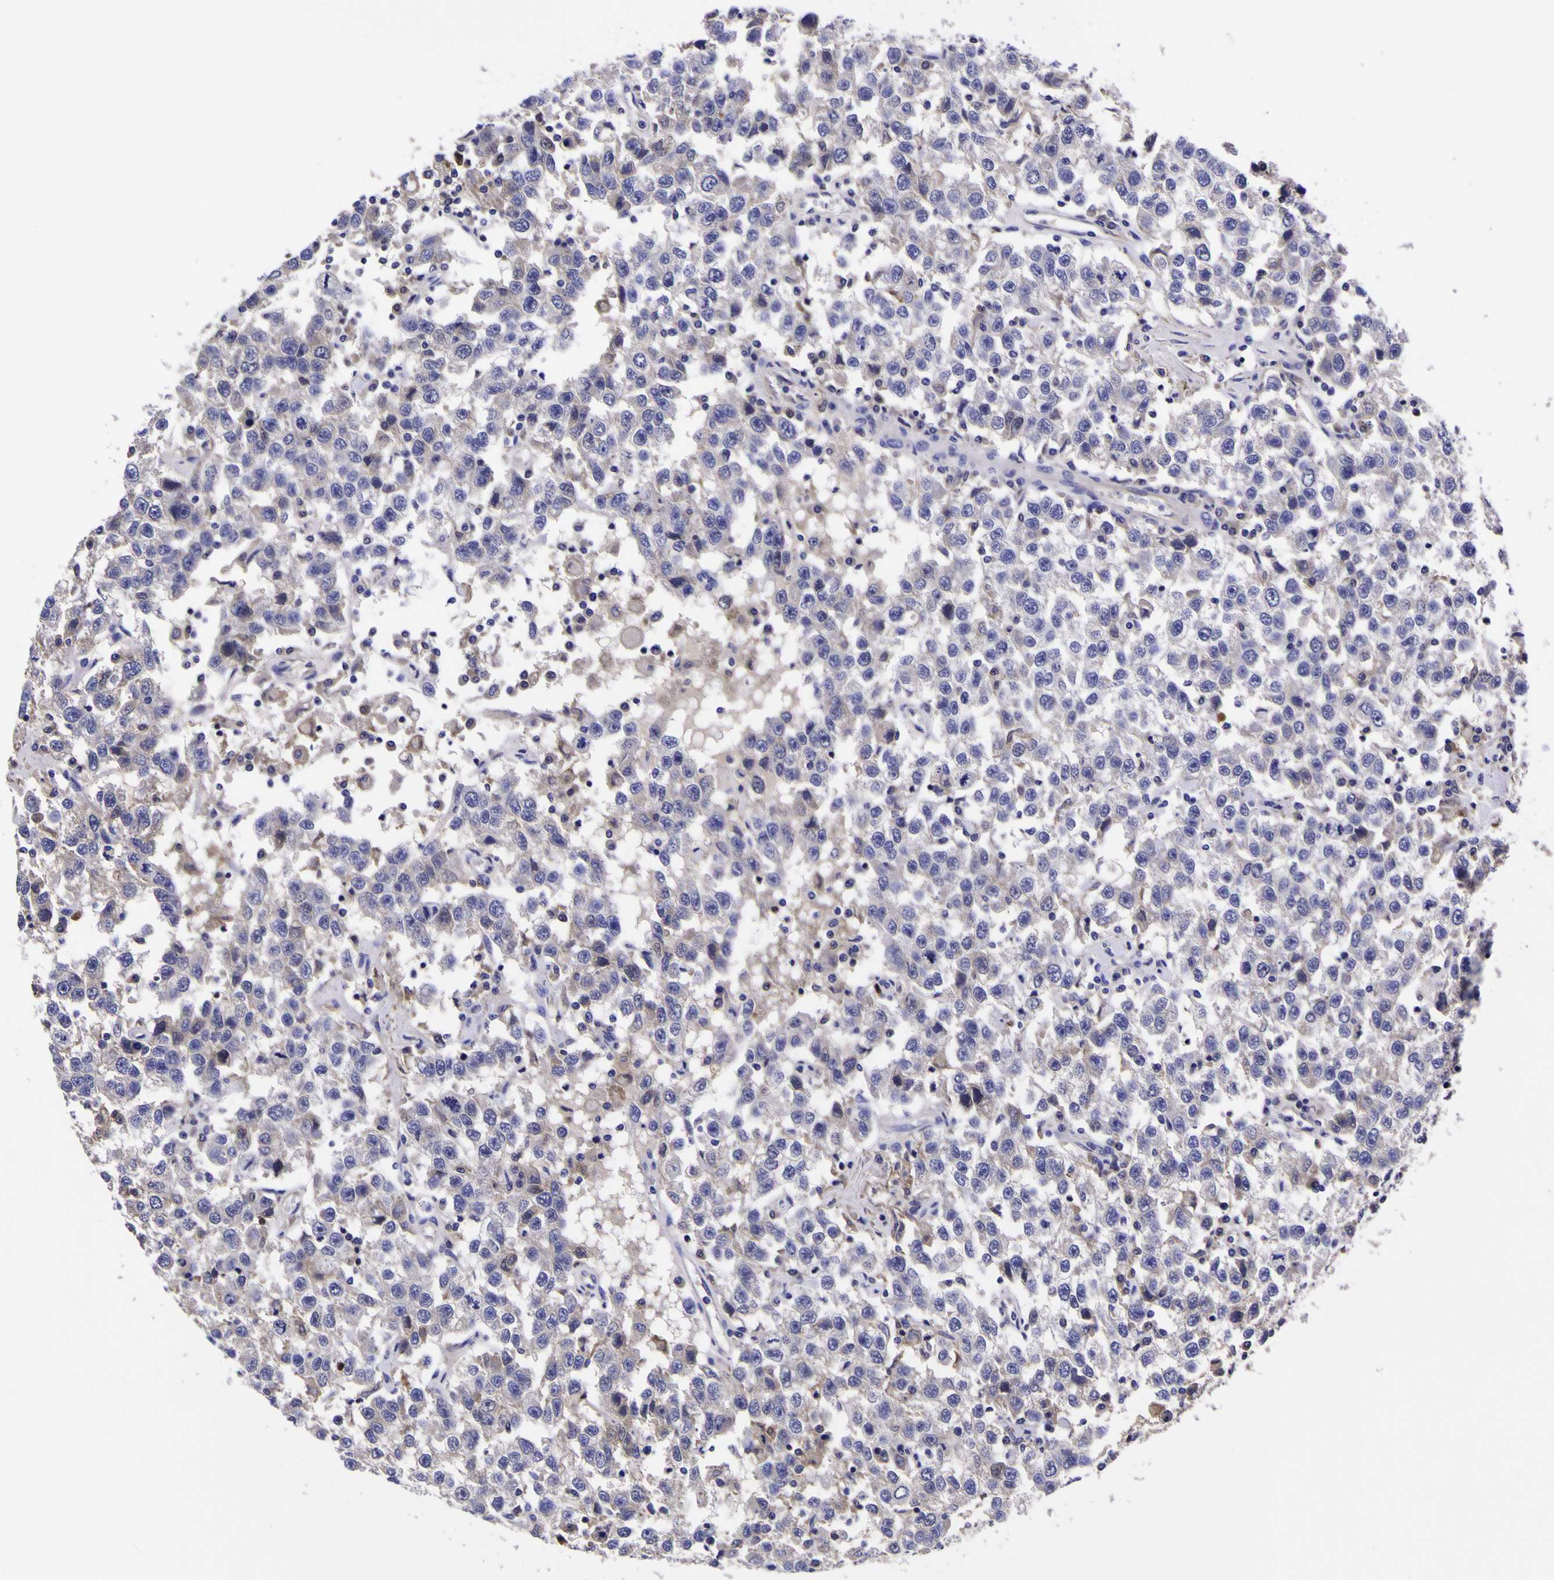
{"staining": {"intensity": "negative", "quantity": "none", "location": "none"}, "tissue": "testis cancer", "cell_type": "Tumor cells", "image_type": "cancer", "snomed": [{"axis": "morphology", "description": "Seminoma, NOS"}, {"axis": "topography", "description": "Testis"}], "caption": "Seminoma (testis) was stained to show a protein in brown. There is no significant positivity in tumor cells.", "gene": "MAPK14", "patient": {"sex": "male", "age": 41}}